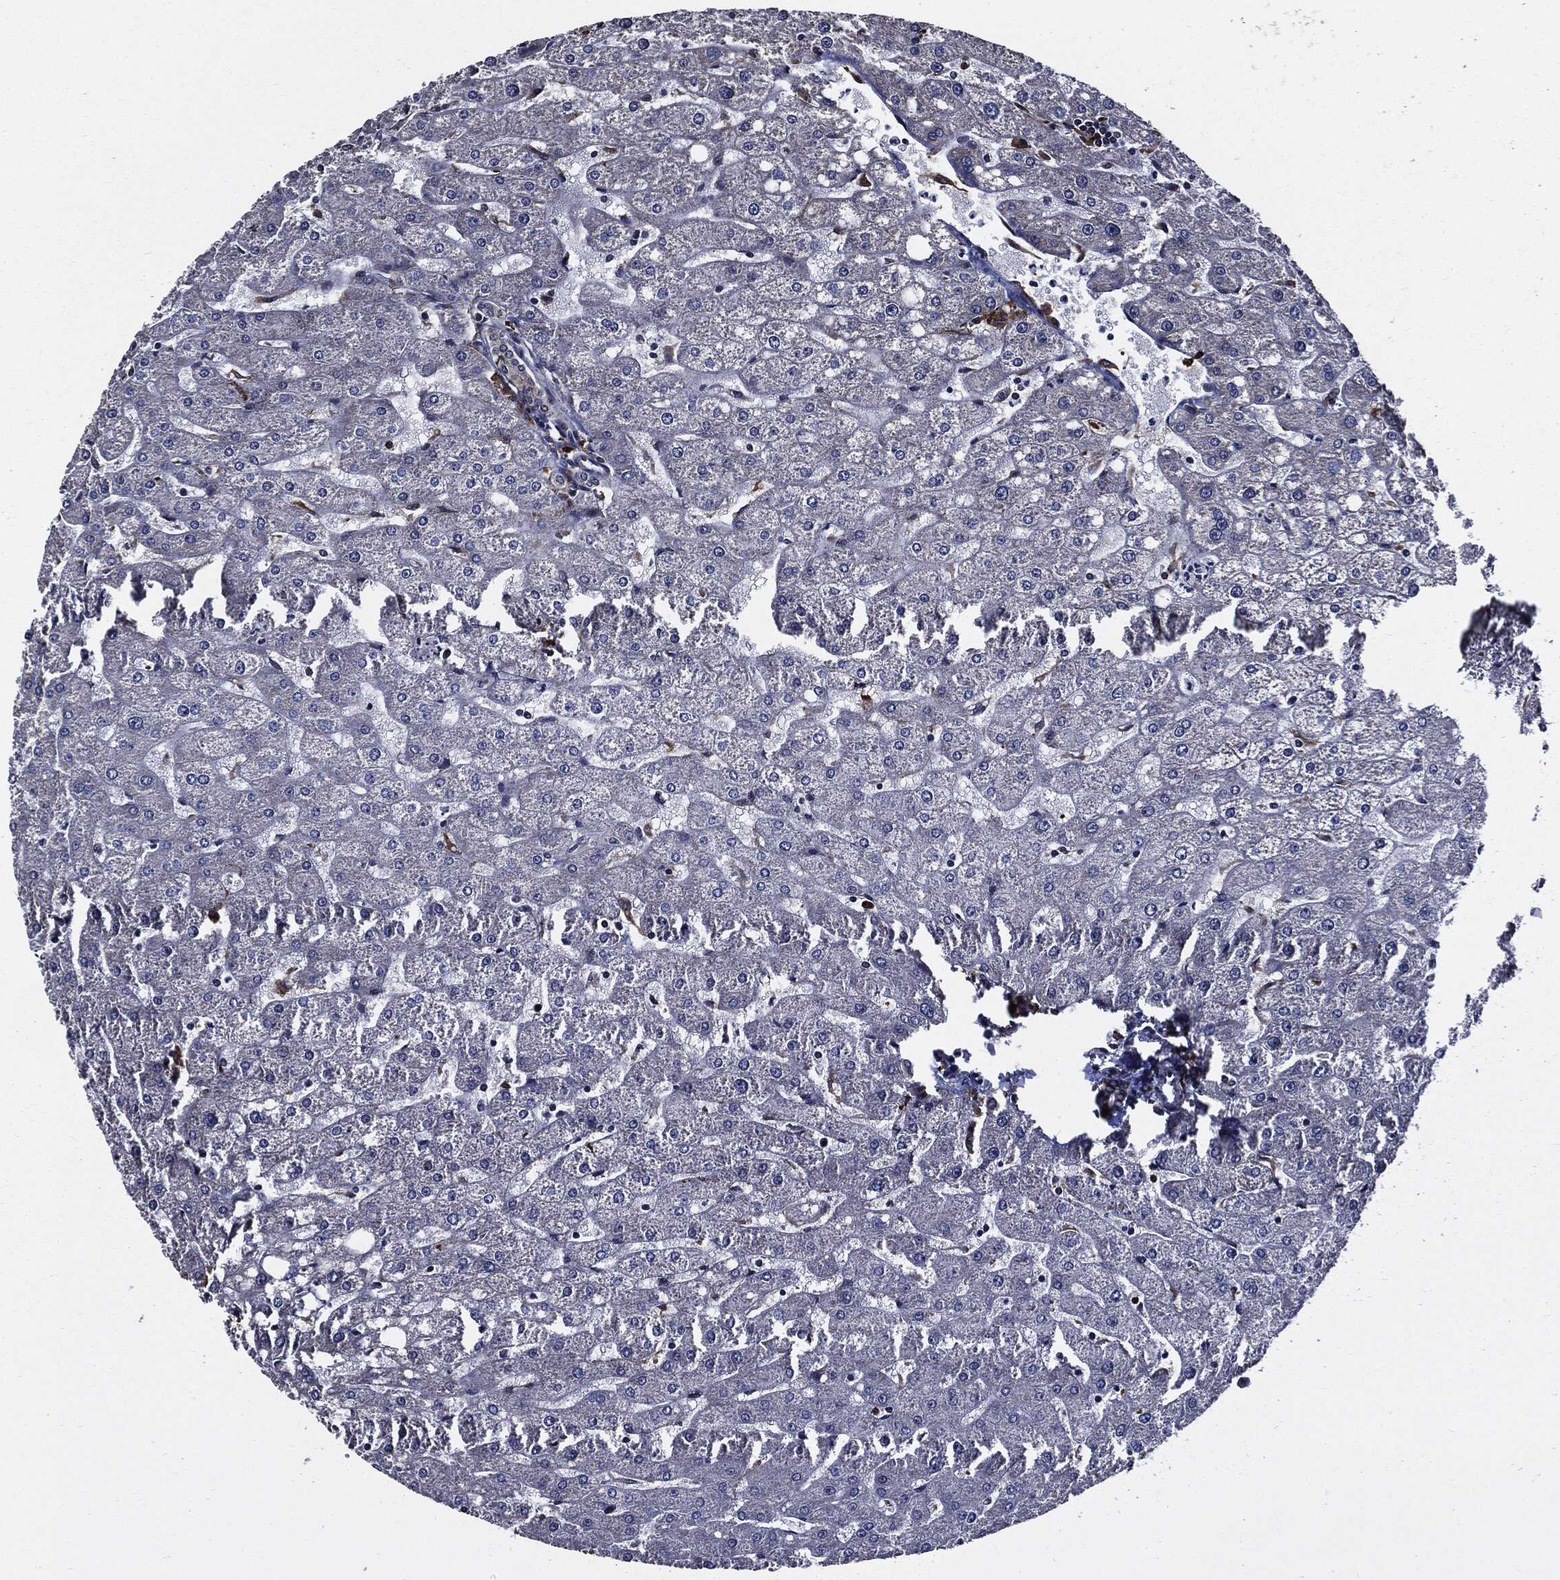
{"staining": {"intensity": "negative", "quantity": "none", "location": "none"}, "tissue": "liver", "cell_type": "Cholangiocytes", "image_type": "normal", "snomed": [{"axis": "morphology", "description": "Normal tissue, NOS"}, {"axis": "topography", "description": "Liver"}], "caption": "DAB immunohistochemical staining of normal human liver demonstrates no significant positivity in cholangiocytes. (Stains: DAB immunohistochemistry (IHC) with hematoxylin counter stain, Microscopy: brightfield microscopy at high magnification).", "gene": "SUGT1", "patient": {"sex": "male", "age": 67}}